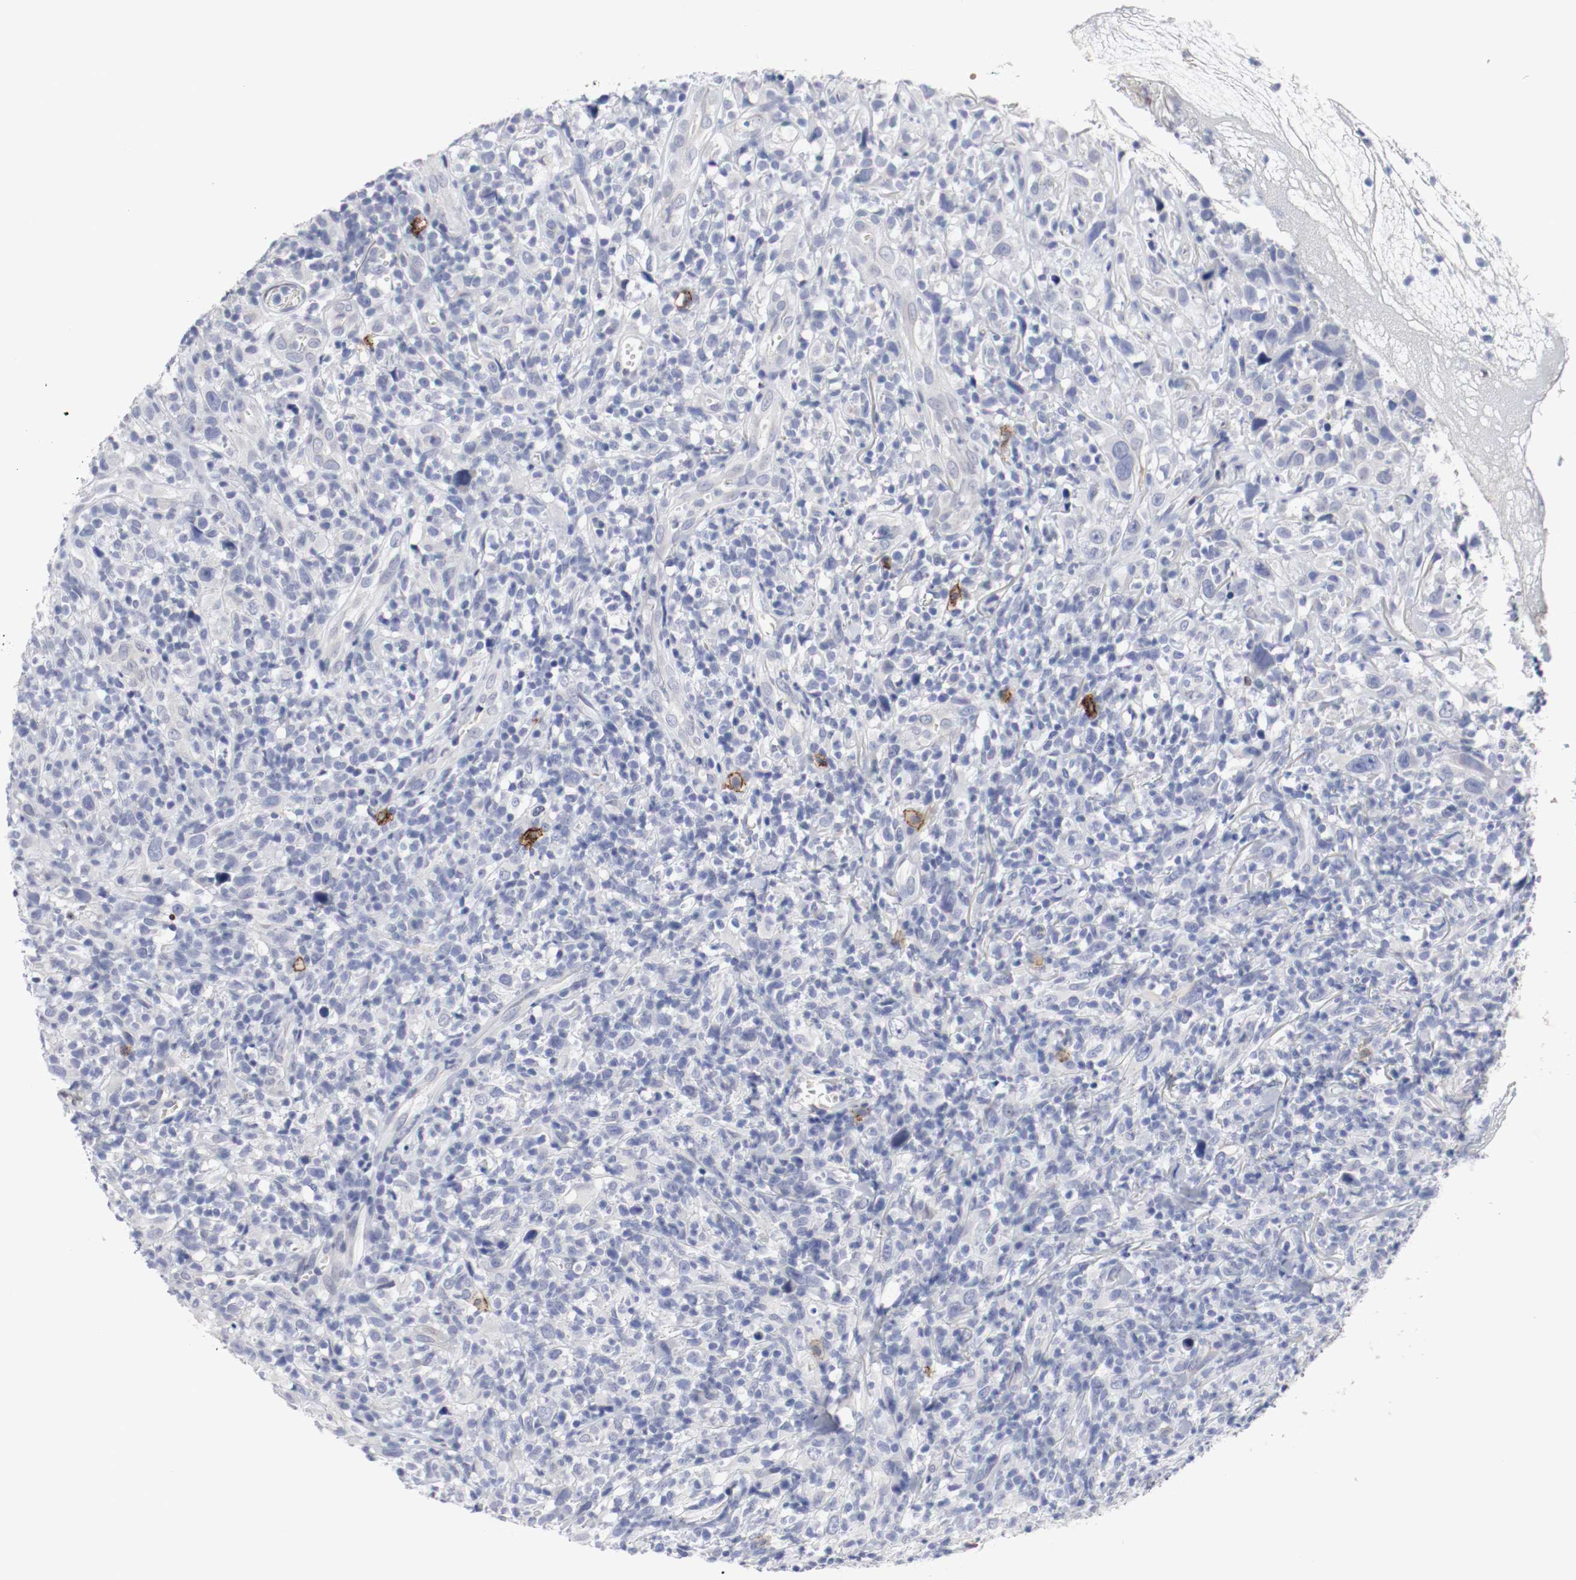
{"staining": {"intensity": "negative", "quantity": "none", "location": "none"}, "tissue": "thyroid cancer", "cell_type": "Tumor cells", "image_type": "cancer", "snomed": [{"axis": "morphology", "description": "Carcinoma, NOS"}, {"axis": "topography", "description": "Thyroid gland"}], "caption": "There is no significant expression in tumor cells of carcinoma (thyroid). (DAB immunohistochemistry (IHC) visualized using brightfield microscopy, high magnification).", "gene": "KIT", "patient": {"sex": "female", "age": 77}}